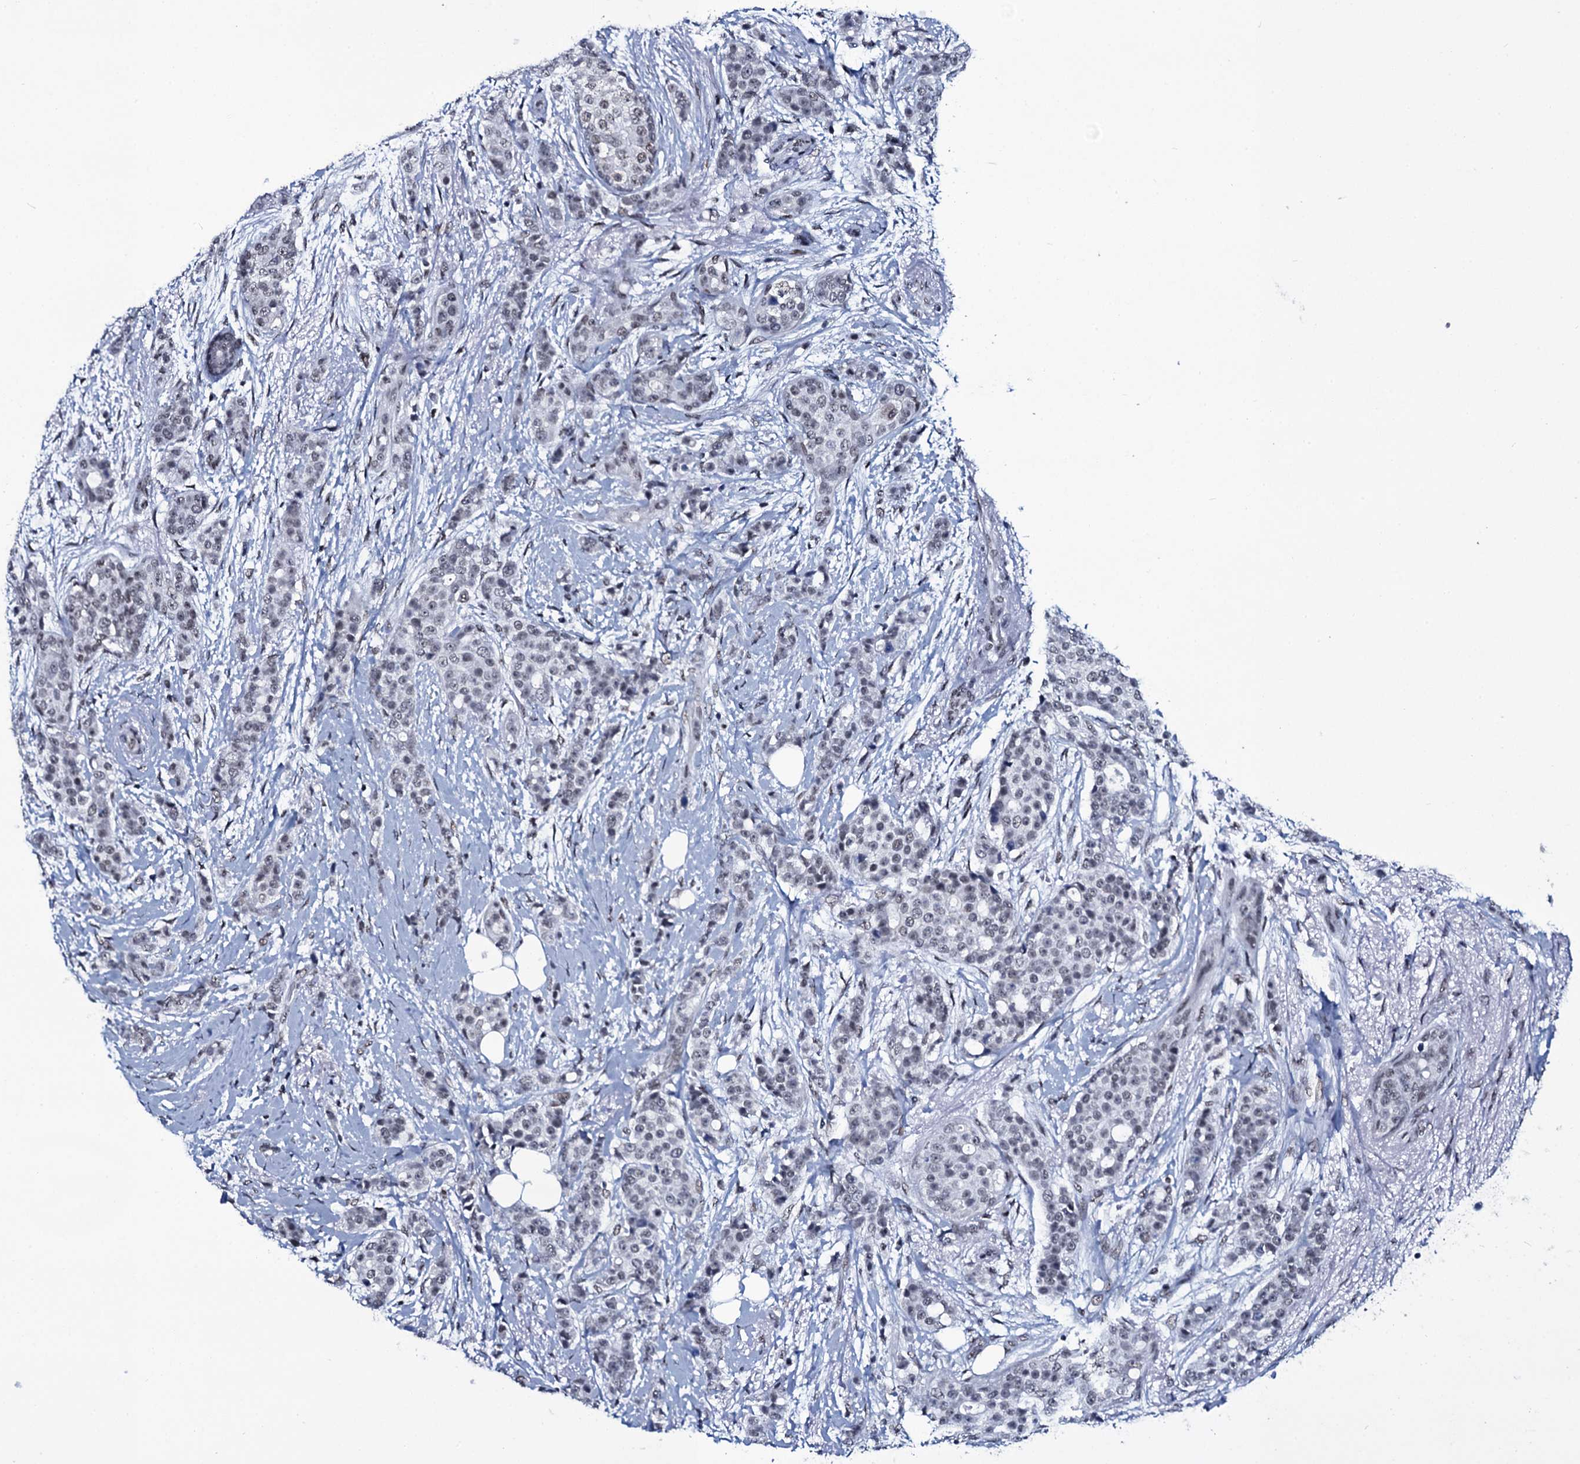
{"staining": {"intensity": "negative", "quantity": "none", "location": "none"}, "tissue": "breast cancer", "cell_type": "Tumor cells", "image_type": "cancer", "snomed": [{"axis": "morphology", "description": "Lobular carcinoma"}, {"axis": "topography", "description": "Breast"}], "caption": "Immunohistochemistry image of breast lobular carcinoma stained for a protein (brown), which demonstrates no positivity in tumor cells.", "gene": "ZMIZ2", "patient": {"sex": "female", "age": 51}}